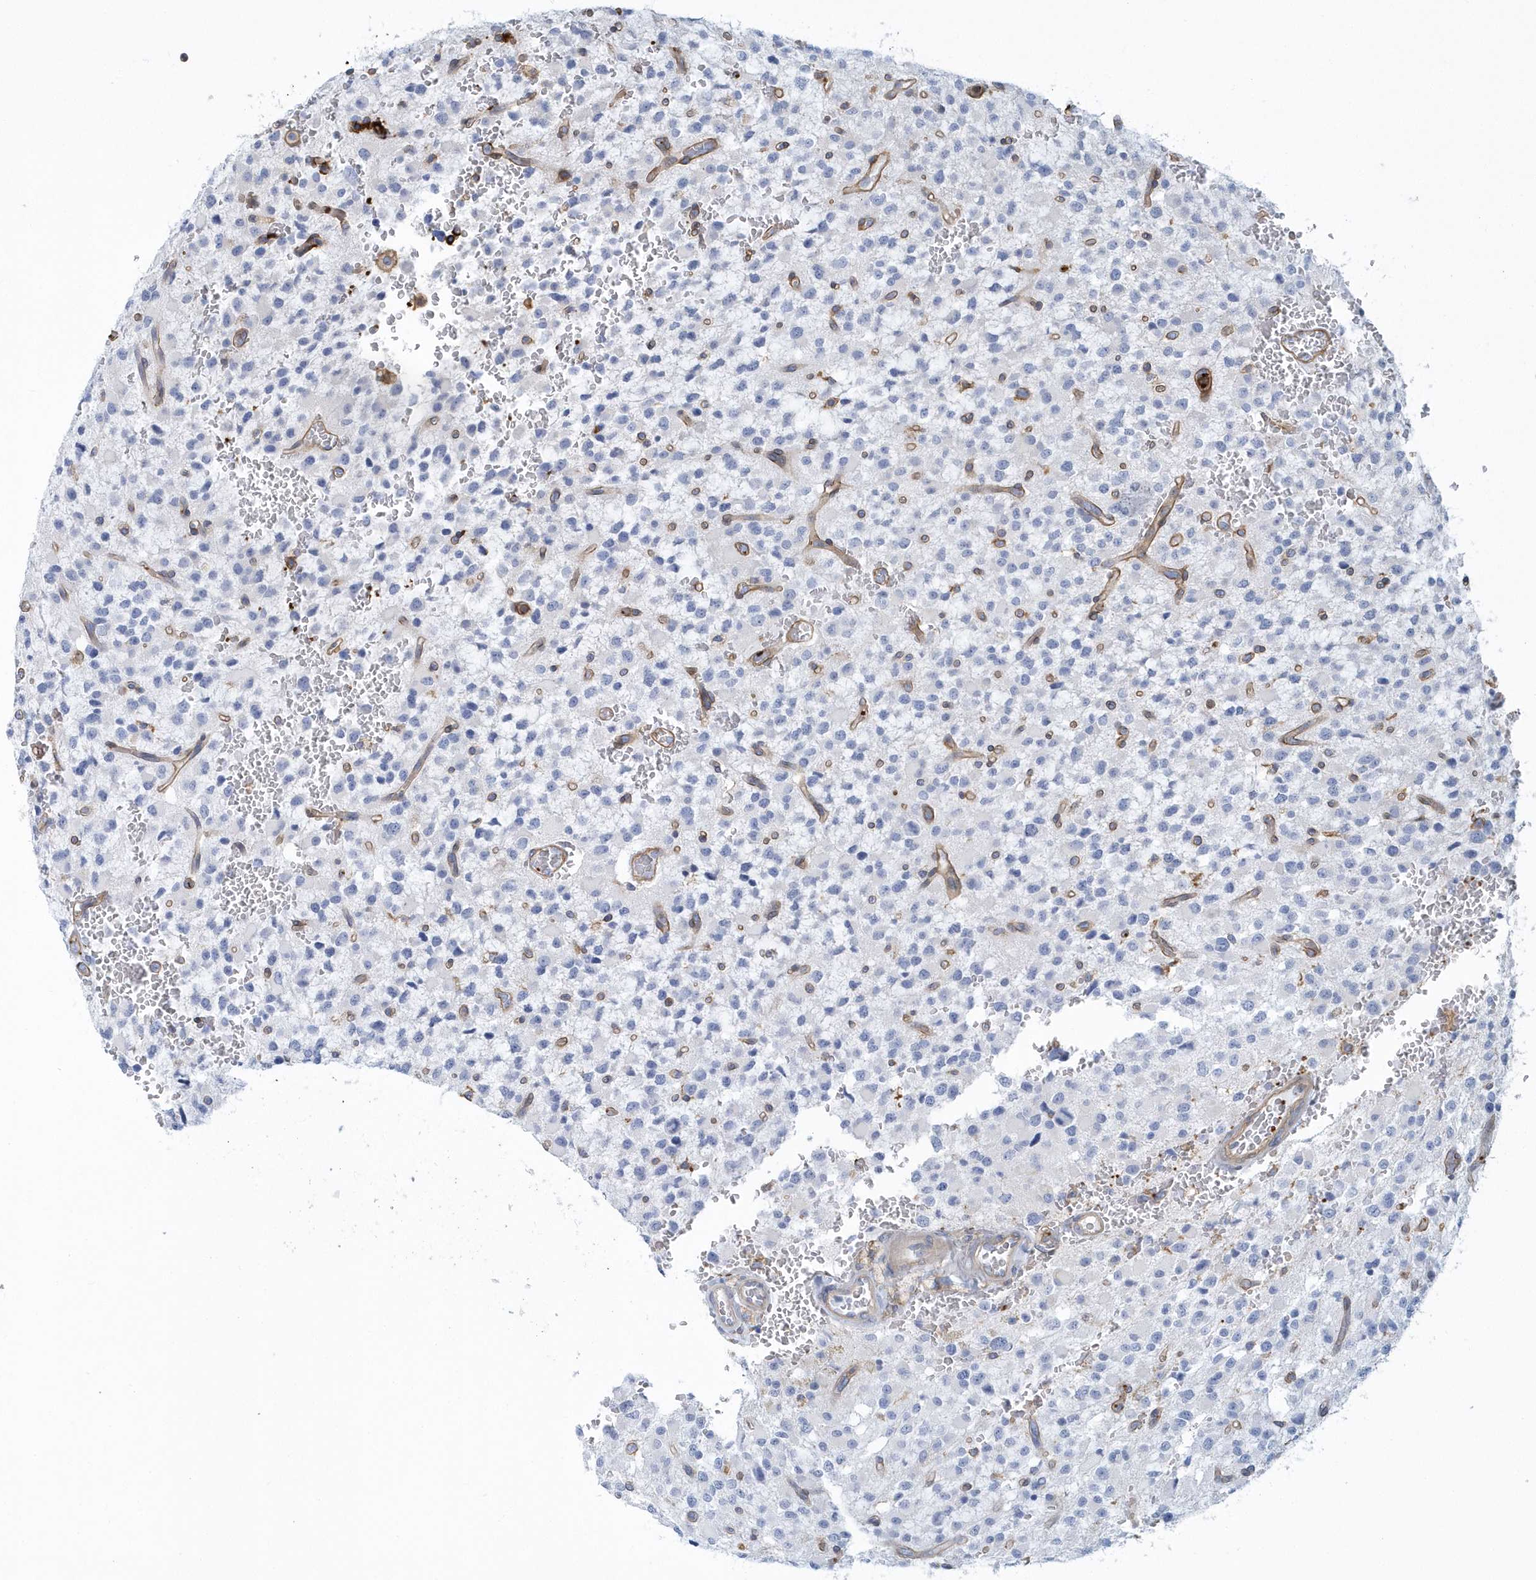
{"staining": {"intensity": "negative", "quantity": "none", "location": "none"}, "tissue": "glioma", "cell_type": "Tumor cells", "image_type": "cancer", "snomed": [{"axis": "morphology", "description": "Glioma, malignant, High grade"}, {"axis": "topography", "description": "Brain"}], "caption": "The photomicrograph exhibits no significant staining in tumor cells of glioma.", "gene": "ARAP2", "patient": {"sex": "male", "age": 34}}